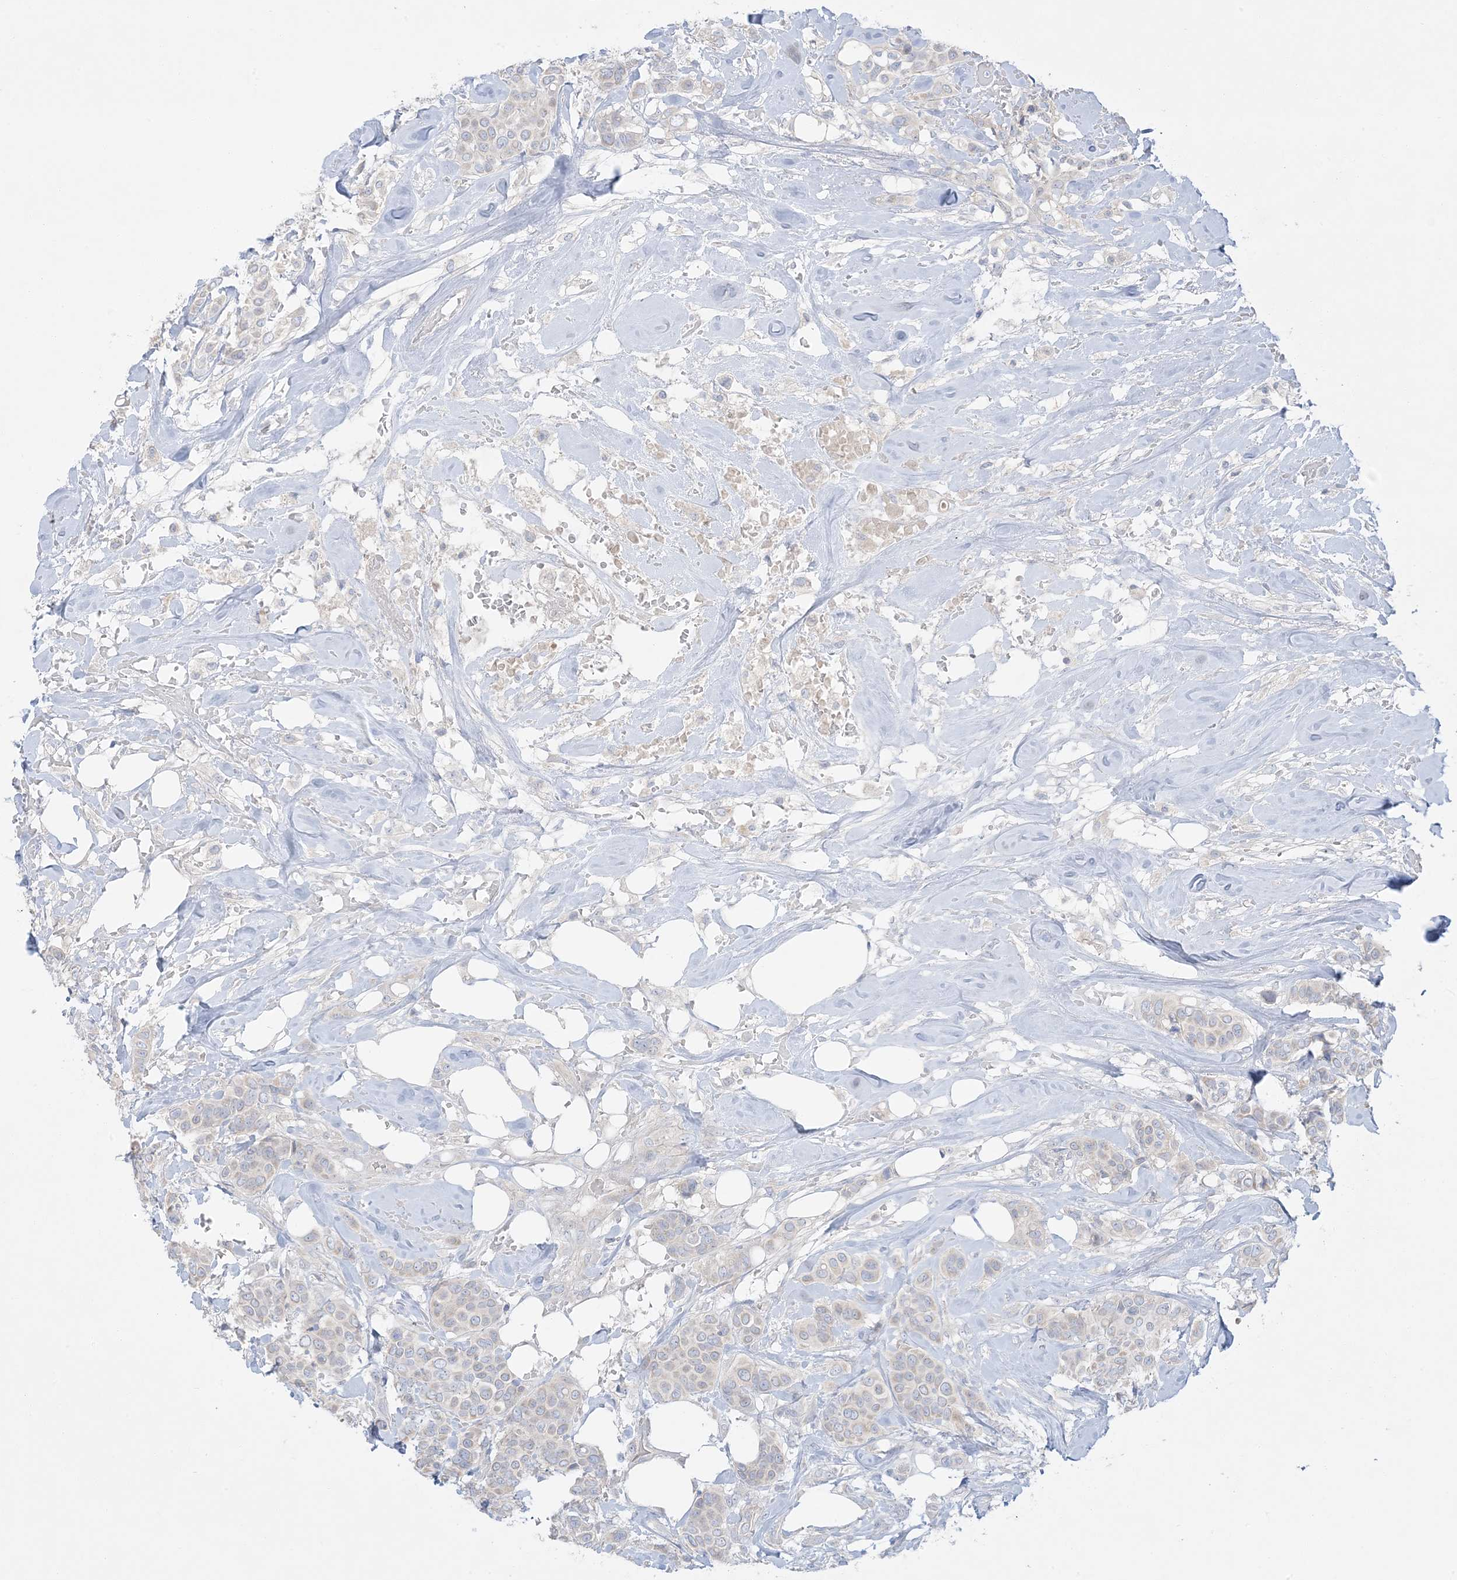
{"staining": {"intensity": "negative", "quantity": "none", "location": "none"}, "tissue": "breast cancer", "cell_type": "Tumor cells", "image_type": "cancer", "snomed": [{"axis": "morphology", "description": "Lobular carcinoma"}, {"axis": "topography", "description": "Breast"}], "caption": "Immunohistochemistry (IHC) of breast lobular carcinoma demonstrates no expression in tumor cells.", "gene": "FAM184A", "patient": {"sex": "female", "age": 51}}